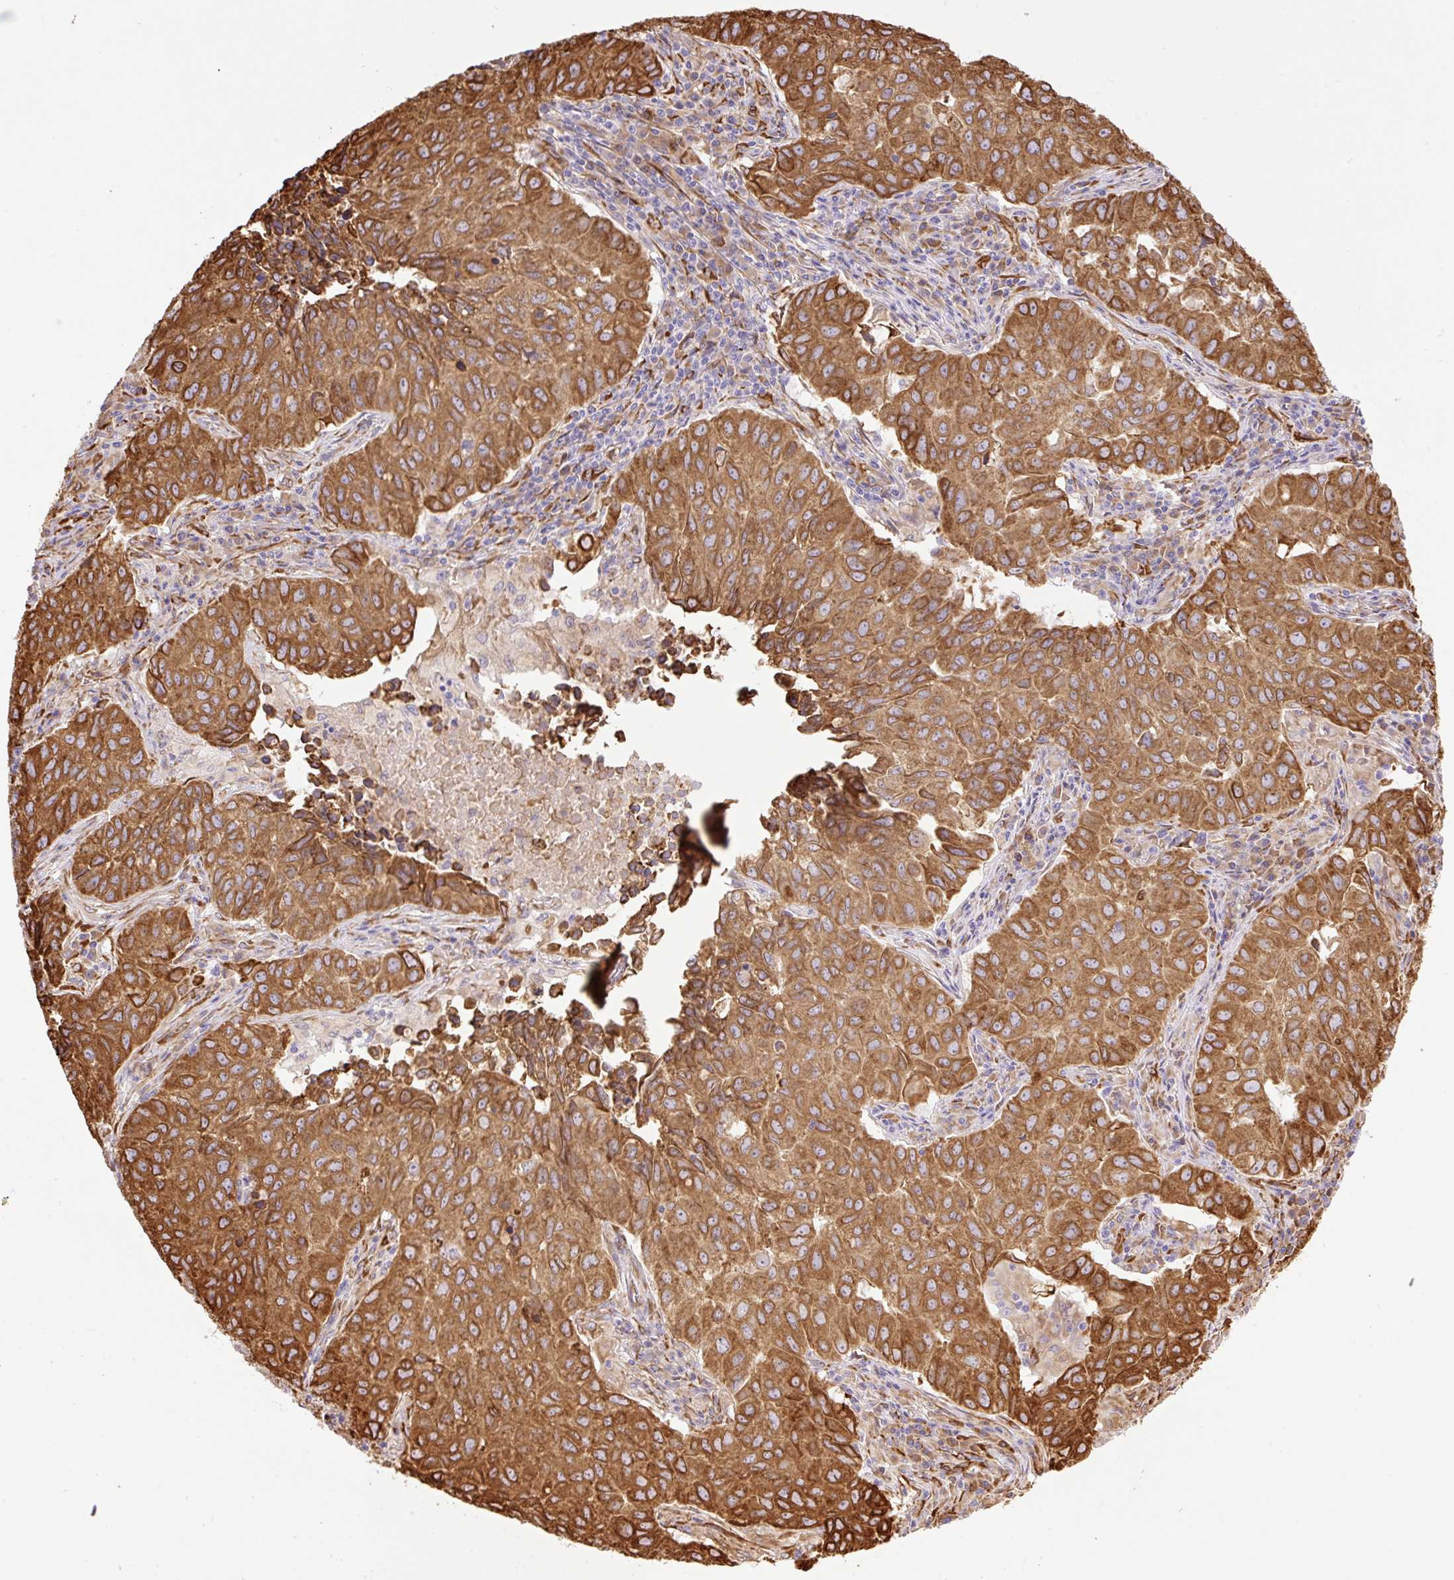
{"staining": {"intensity": "moderate", "quantity": ">75%", "location": "cytoplasmic/membranous"}, "tissue": "lung cancer", "cell_type": "Tumor cells", "image_type": "cancer", "snomed": [{"axis": "morphology", "description": "Adenocarcinoma, NOS"}, {"axis": "topography", "description": "Lung"}], "caption": "The photomicrograph displays a brown stain indicating the presence of a protein in the cytoplasmic/membranous of tumor cells in lung cancer (adenocarcinoma). The protein is shown in brown color, while the nuclei are stained blue.", "gene": "RAB30", "patient": {"sex": "female", "age": 50}}